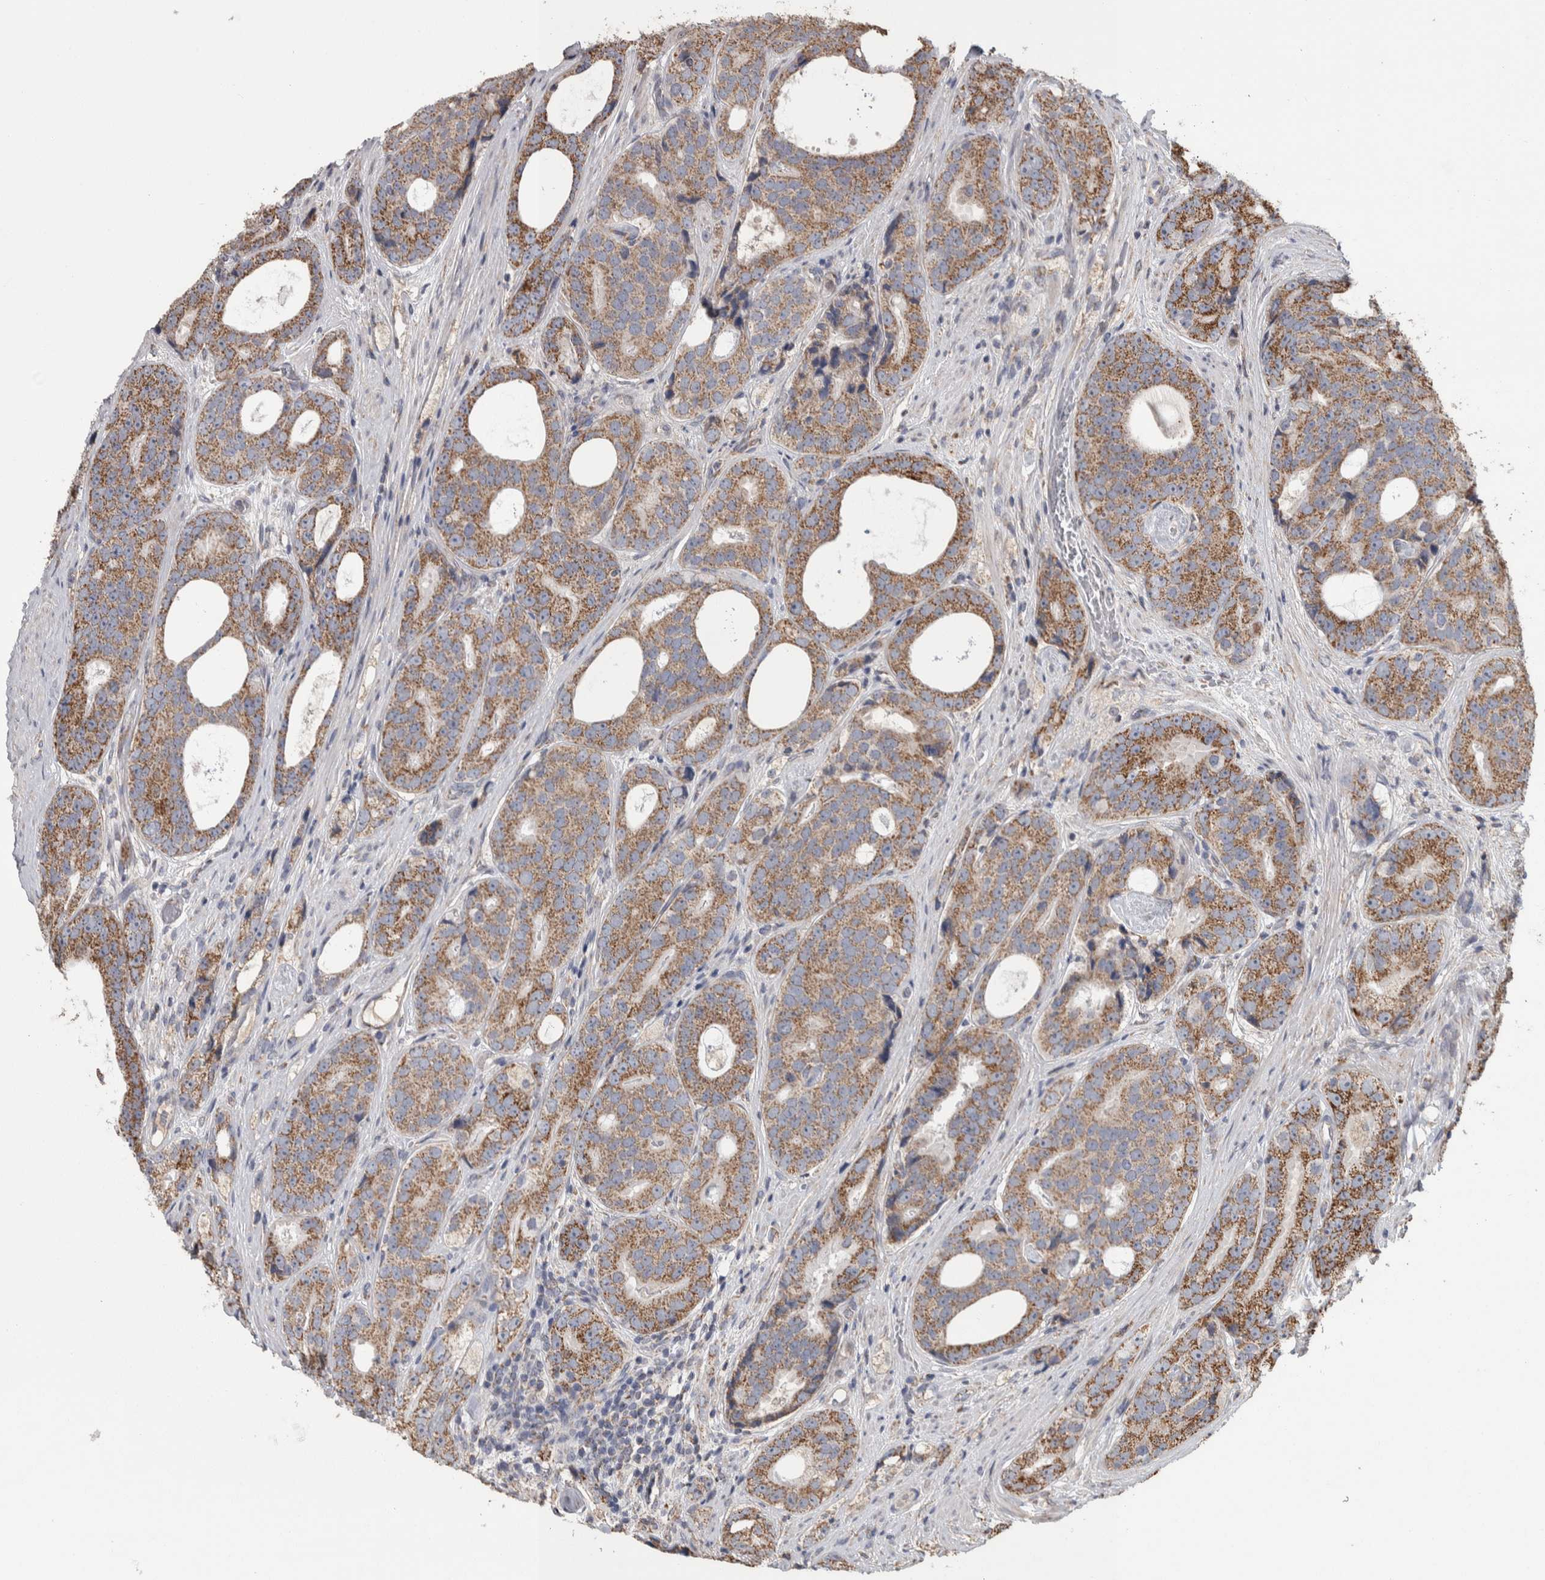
{"staining": {"intensity": "moderate", "quantity": ">75%", "location": "cytoplasmic/membranous"}, "tissue": "prostate cancer", "cell_type": "Tumor cells", "image_type": "cancer", "snomed": [{"axis": "morphology", "description": "Adenocarcinoma, High grade"}, {"axis": "topography", "description": "Prostate"}], "caption": "Immunohistochemistry histopathology image of neoplastic tissue: human prostate cancer stained using immunohistochemistry (IHC) exhibits medium levels of moderate protein expression localized specifically in the cytoplasmic/membranous of tumor cells, appearing as a cytoplasmic/membranous brown color.", "gene": "SCO1", "patient": {"sex": "male", "age": 56}}